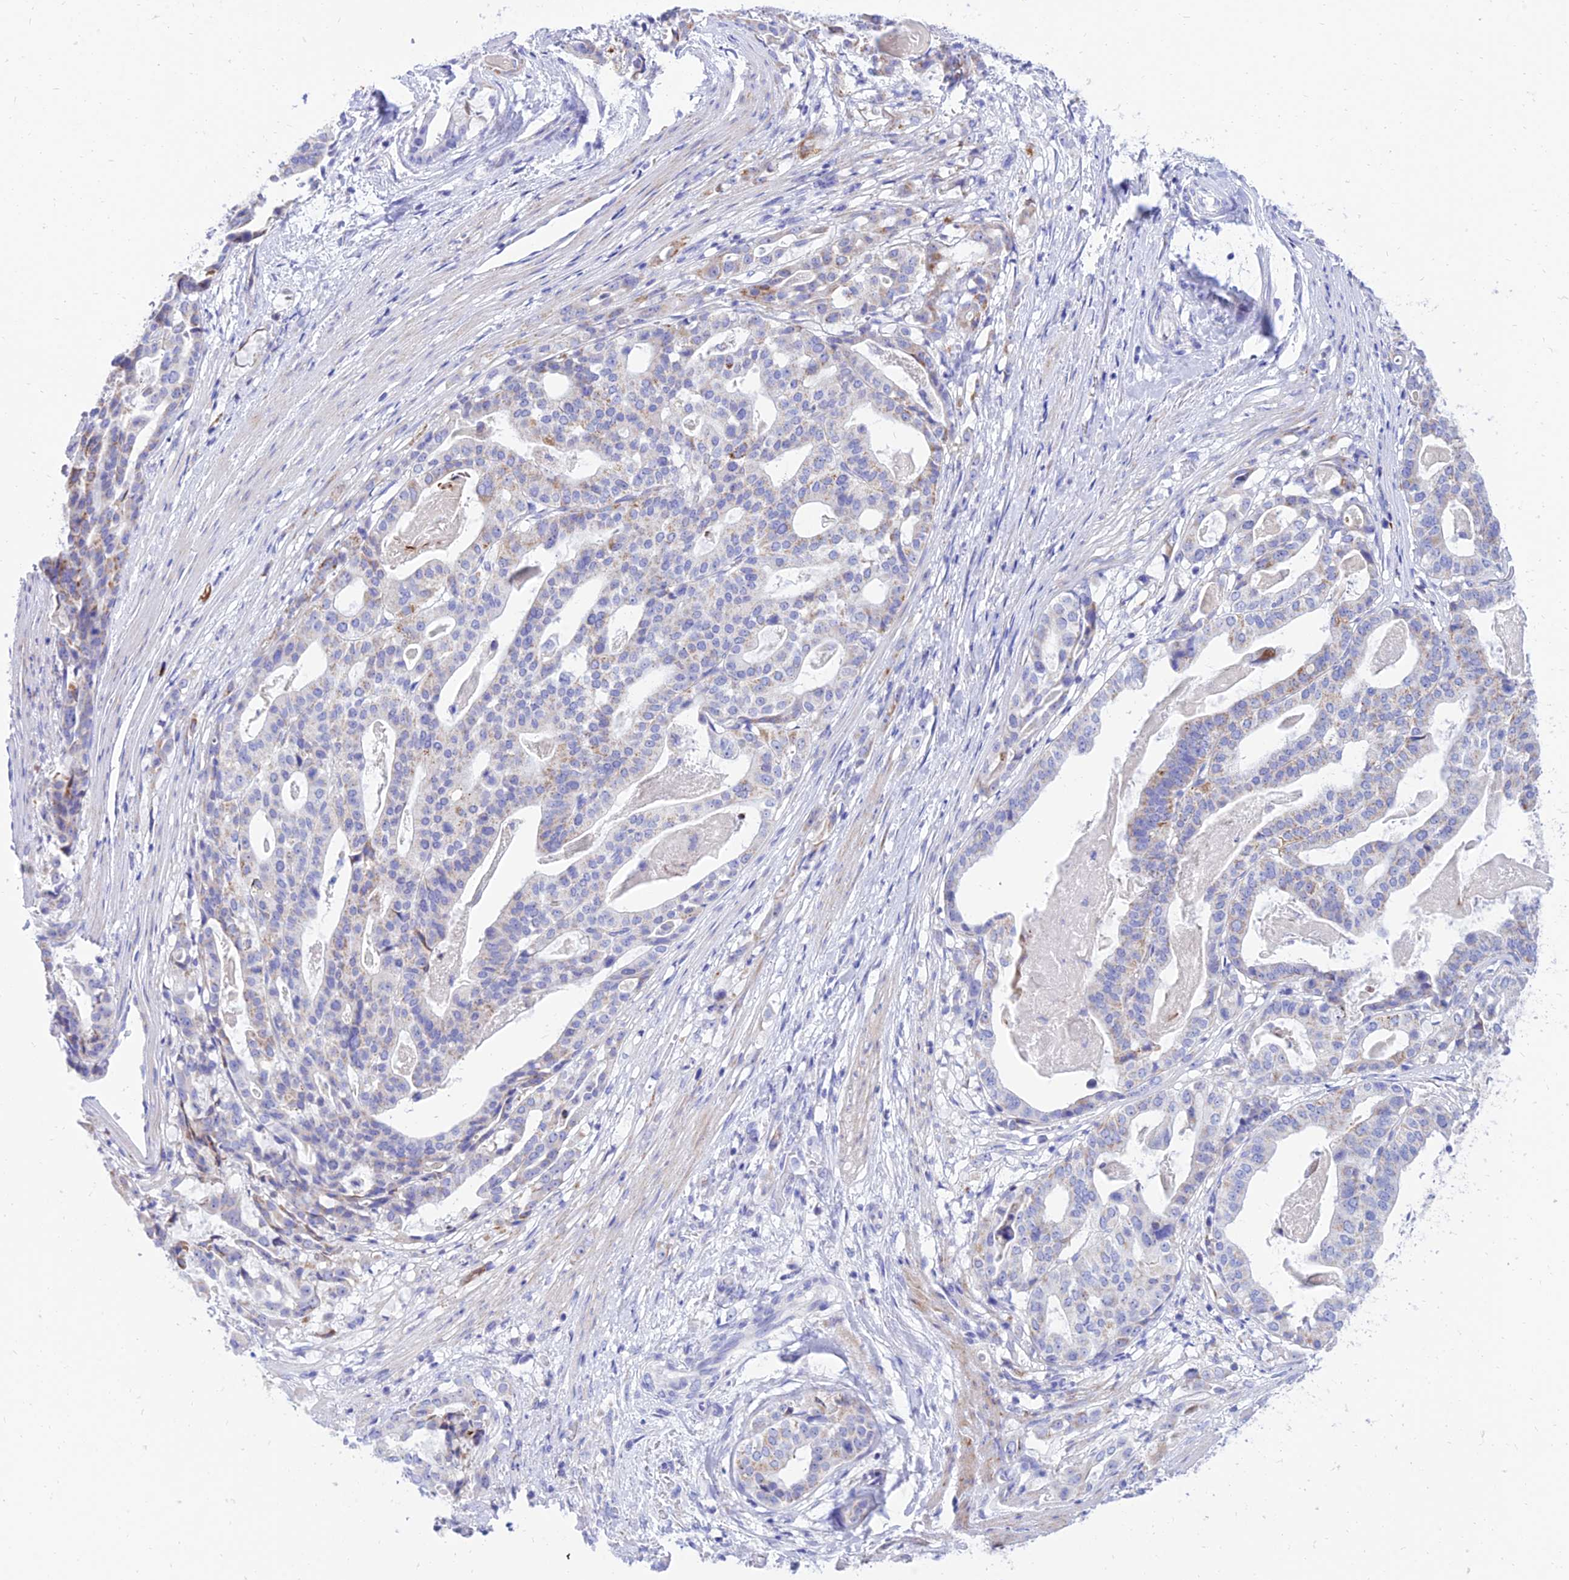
{"staining": {"intensity": "moderate", "quantity": "<25%", "location": "cytoplasmic/membranous"}, "tissue": "stomach cancer", "cell_type": "Tumor cells", "image_type": "cancer", "snomed": [{"axis": "morphology", "description": "Adenocarcinoma, NOS"}, {"axis": "topography", "description": "Stomach"}], "caption": "This is a photomicrograph of IHC staining of stomach adenocarcinoma, which shows moderate staining in the cytoplasmic/membranous of tumor cells.", "gene": "PKN3", "patient": {"sex": "male", "age": 48}}